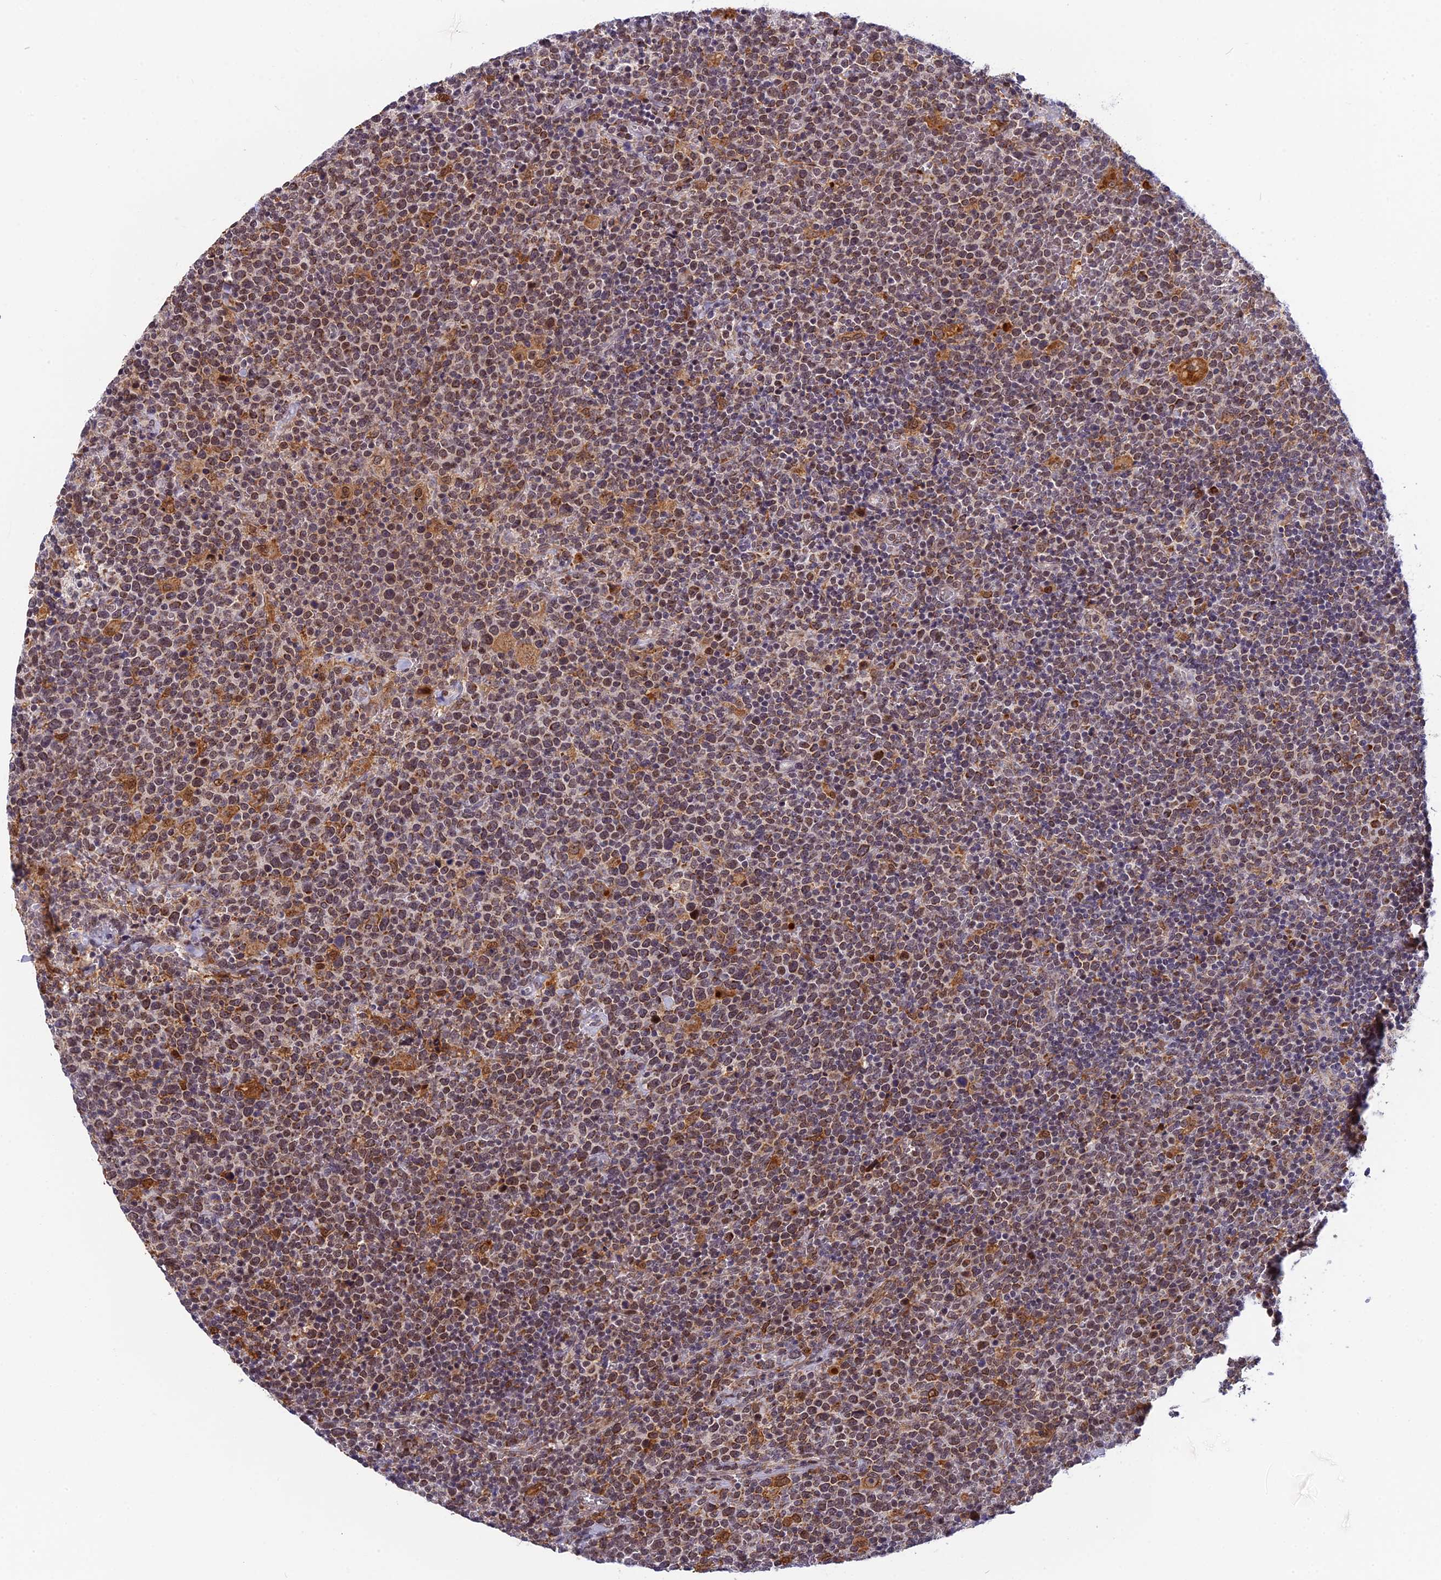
{"staining": {"intensity": "moderate", "quantity": ">75%", "location": "nuclear"}, "tissue": "lymphoma", "cell_type": "Tumor cells", "image_type": "cancer", "snomed": [{"axis": "morphology", "description": "Malignant lymphoma, non-Hodgkin's type, High grade"}, {"axis": "topography", "description": "Lymph node"}], "caption": "A micrograph showing moderate nuclear staining in about >75% of tumor cells in malignant lymphoma, non-Hodgkin's type (high-grade), as visualized by brown immunohistochemical staining.", "gene": "CMC1", "patient": {"sex": "male", "age": 61}}